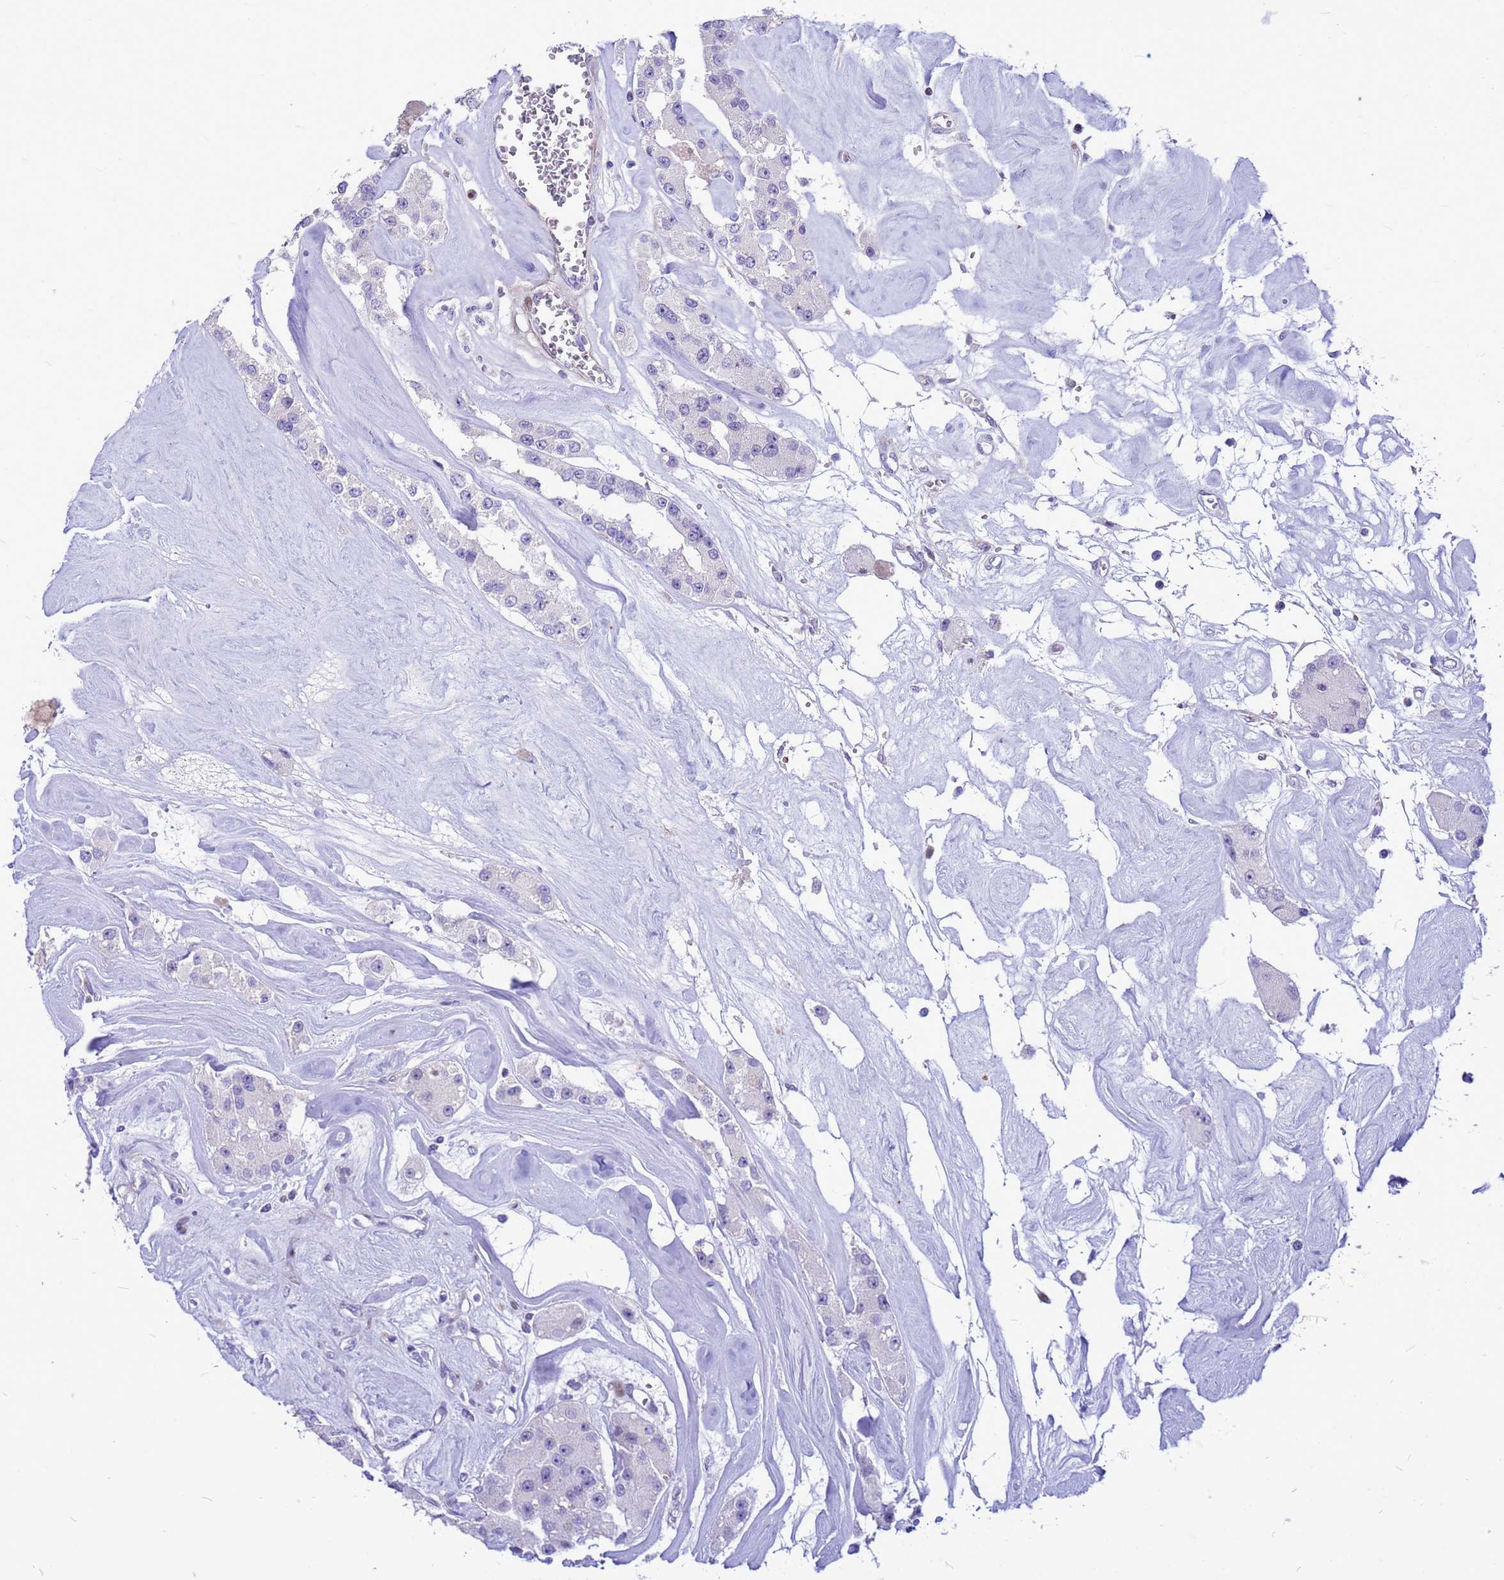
{"staining": {"intensity": "negative", "quantity": "none", "location": "none"}, "tissue": "carcinoid", "cell_type": "Tumor cells", "image_type": "cancer", "snomed": [{"axis": "morphology", "description": "Carcinoid, malignant, NOS"}, {"axis": "topography", "description": "Pancreas"}], "caption": "Immunohistochemistry (IHC) photomicrograph of neoplastic tissue: carcinoid stained with DAB demonstrates no significant protein staining in tumor cells.", "gene": "ADAMTS7", "patient": {"sex": "male", "age": 41}}